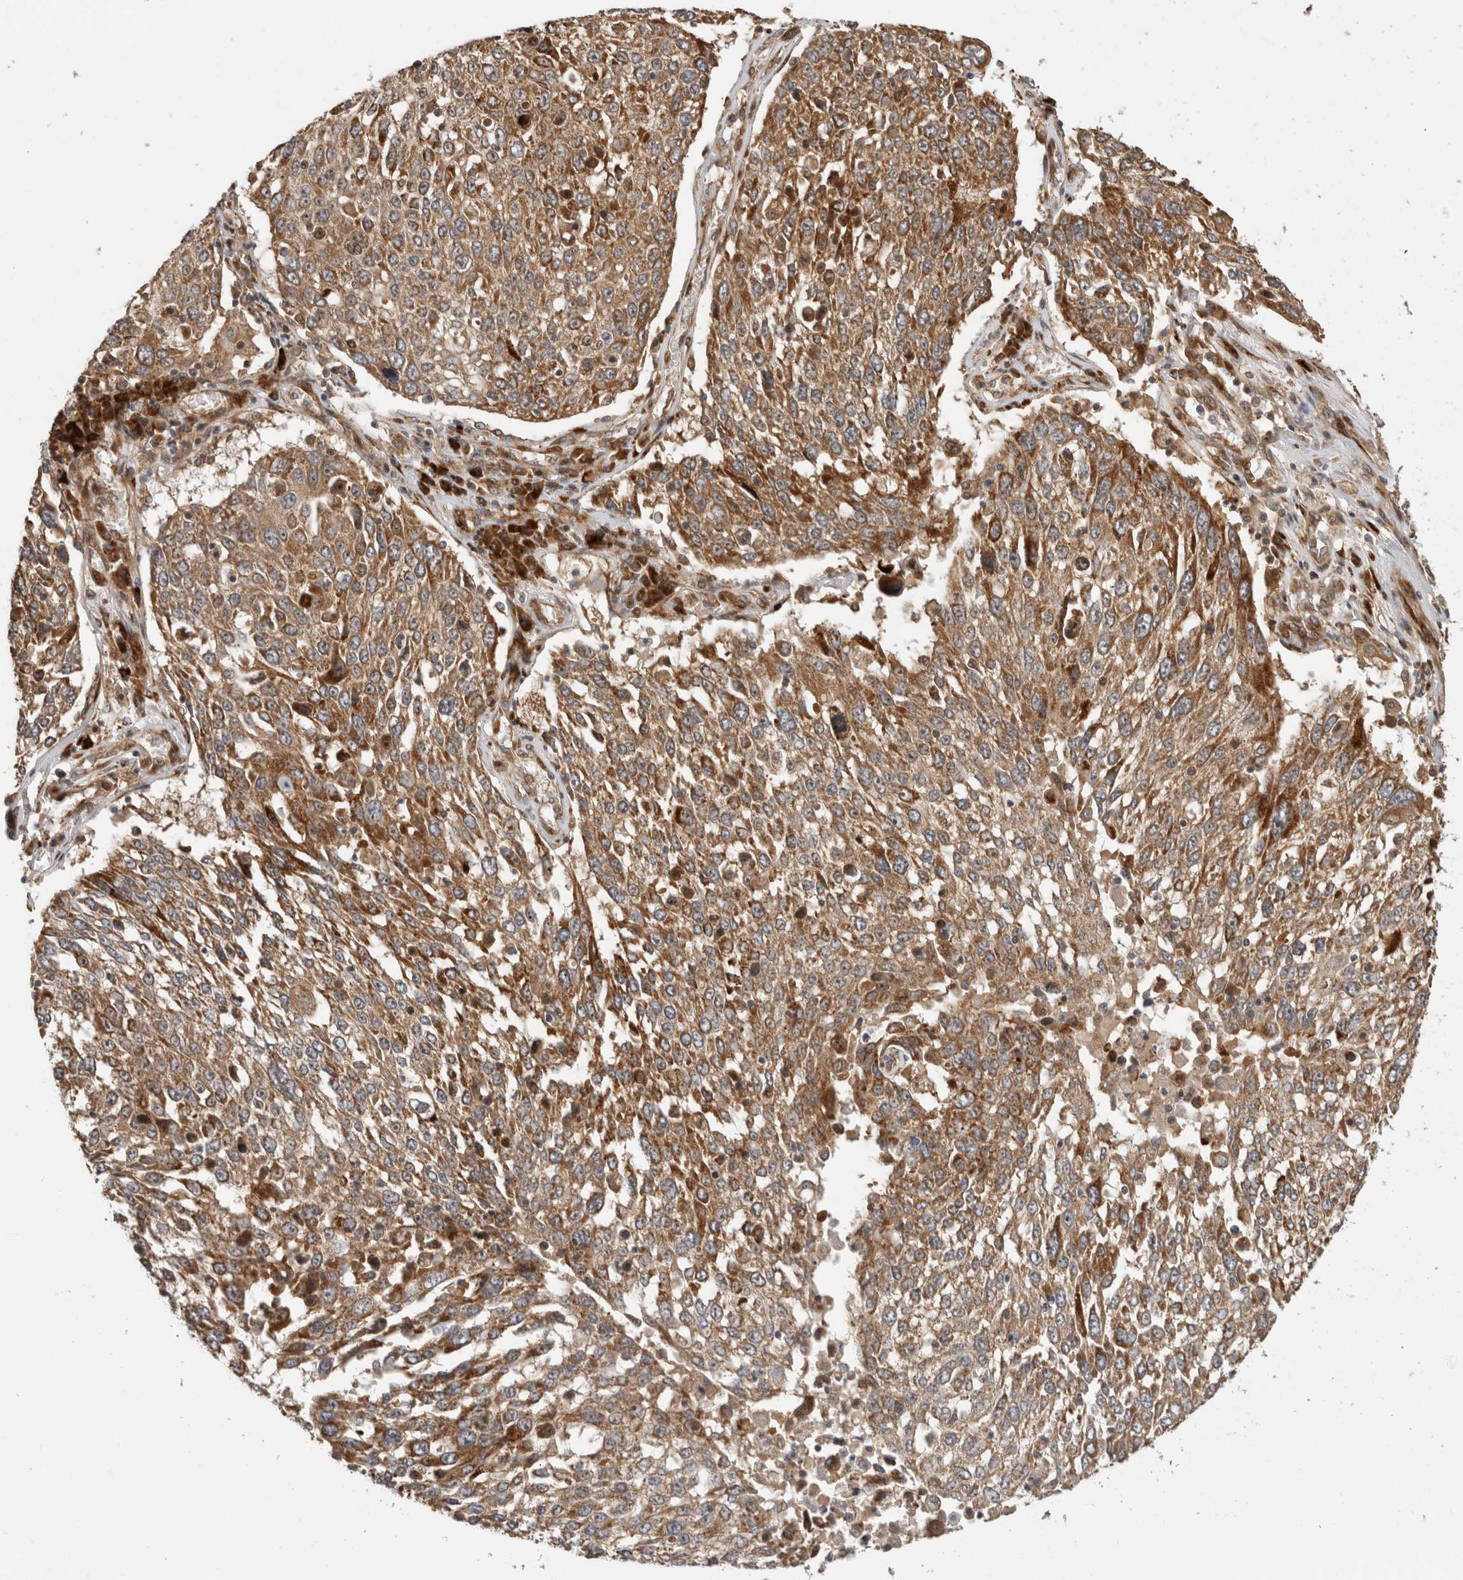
{"staining": {"intensity": "moderate", "quantity": ">75%", "location": "cytoplasmic/membranous"}, "tissue": "lung cancer", "cell_type": "Tumor cells", "image_type": "cancer", "snomed": [{"axis": "morphology", "description": "Squamous cell carcinoma, NOS"}, {"axis": "topography", "description": "Lung"}], "caption": "A high-resolution image shows immunohistochemistry staining of squamous cell carcinoma (lung), which displays moderate cytoplasmic/membranous positivity in about >75% of tumor cells. The staining is performed using DAB brown chromogen to label protein expression. The nuclei are counter-stained blue using hematoxylin.", "gene": "PCDHB15", "patient": {"sex": "male", "age": 65}}